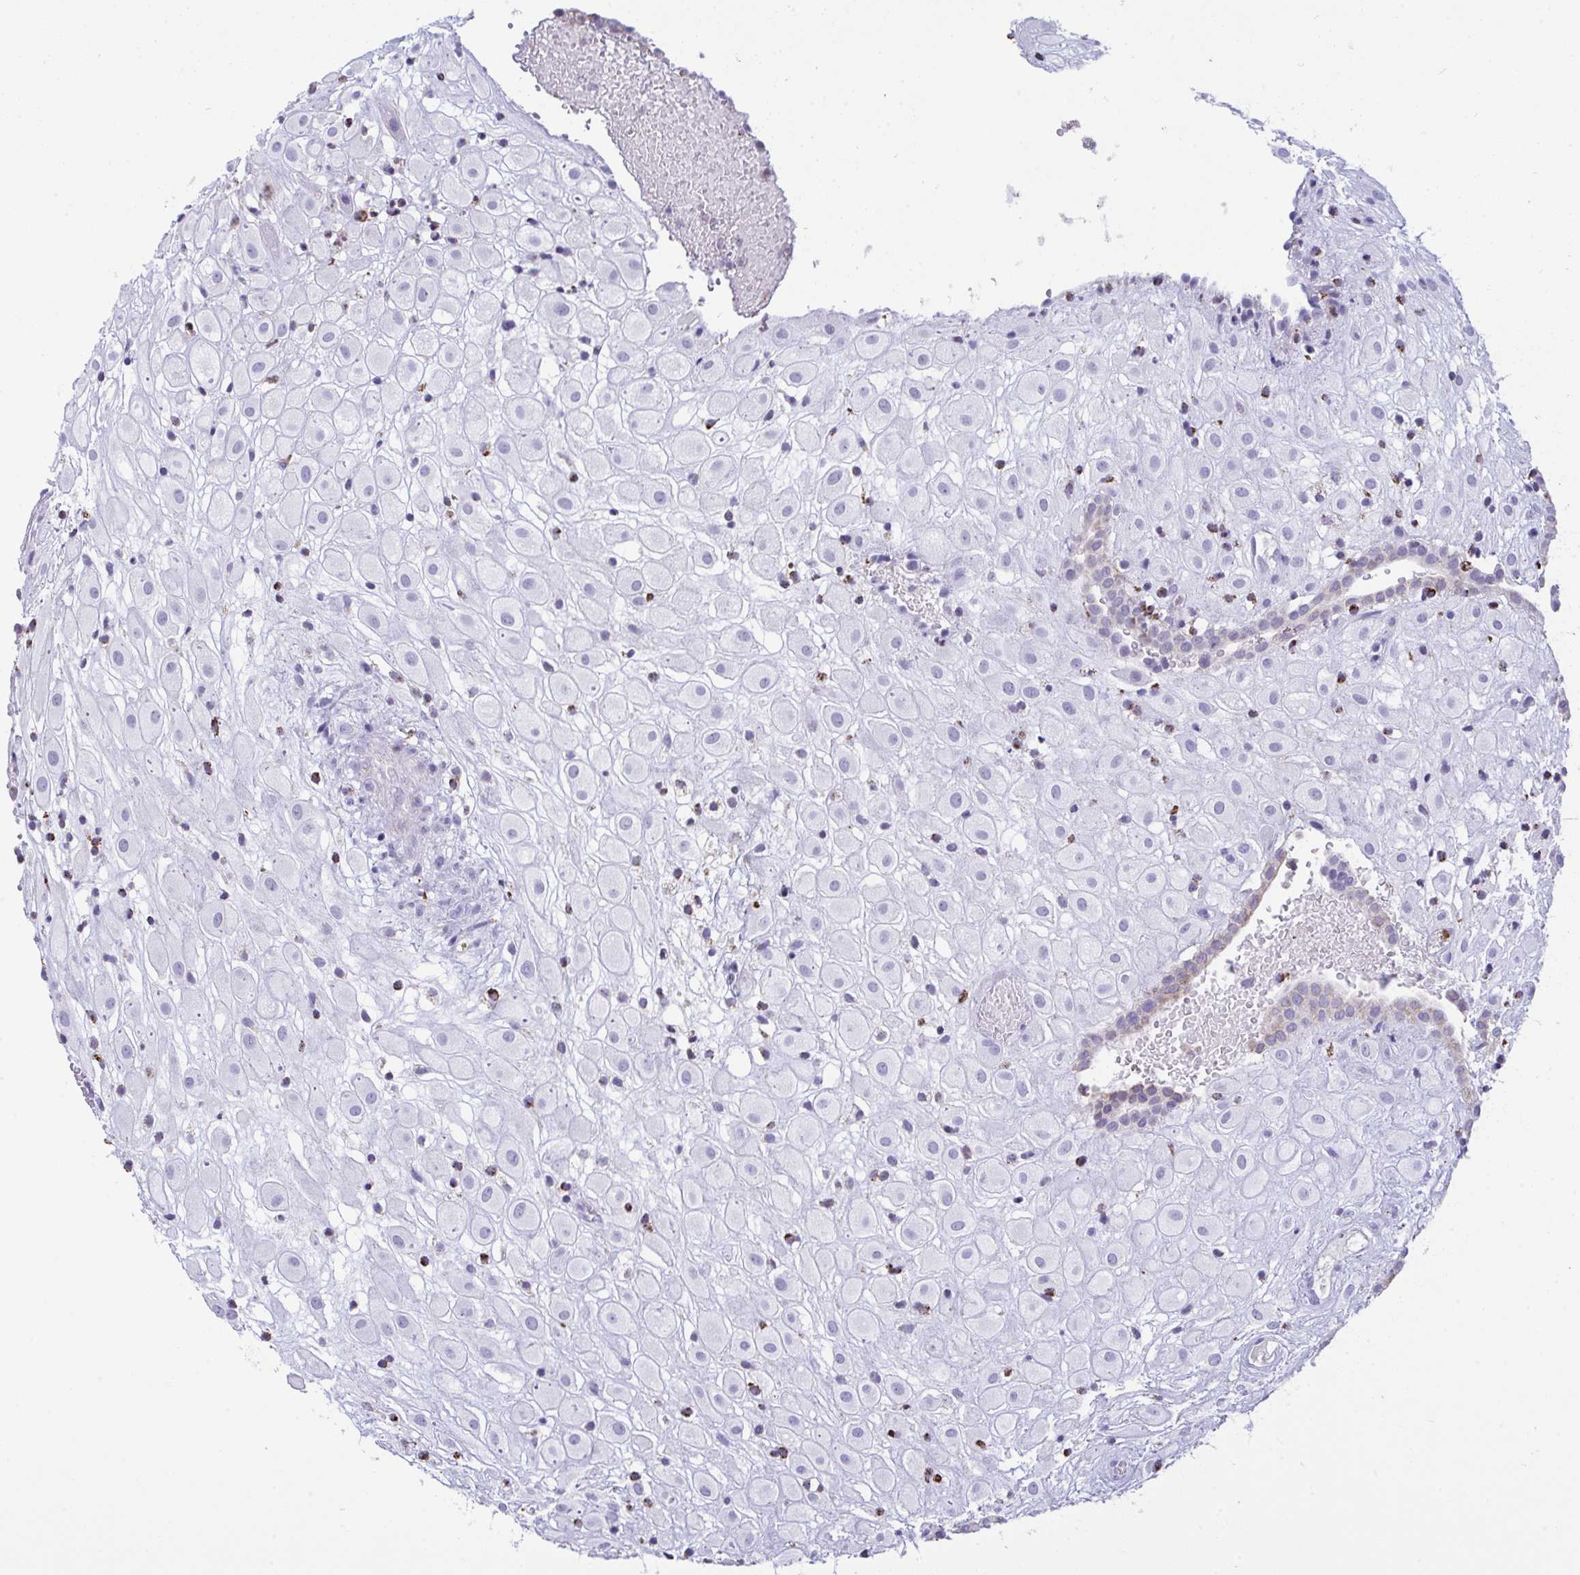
{"staining": {"intensity": "negative", "quantity": "none", "location": "none"}, "tissue": "placenta", "cell_type": "Decidual cells", "image_type": "normal", "snomed": [{"axis": "morphology", "description": "Normal tissue, NOS"}, {"axis": "topography", "description": "Placenta"}], "caption": "IHC image of benign placenta stained for a protein (brown), which displays no positivity in decidual cells. (DAB (3,3'-diaminobenzidine) immunohistochemistry (IHC), high magnification).", "gene": "PLA2G12B", "patient": {"sex": "female", "age": 24}}